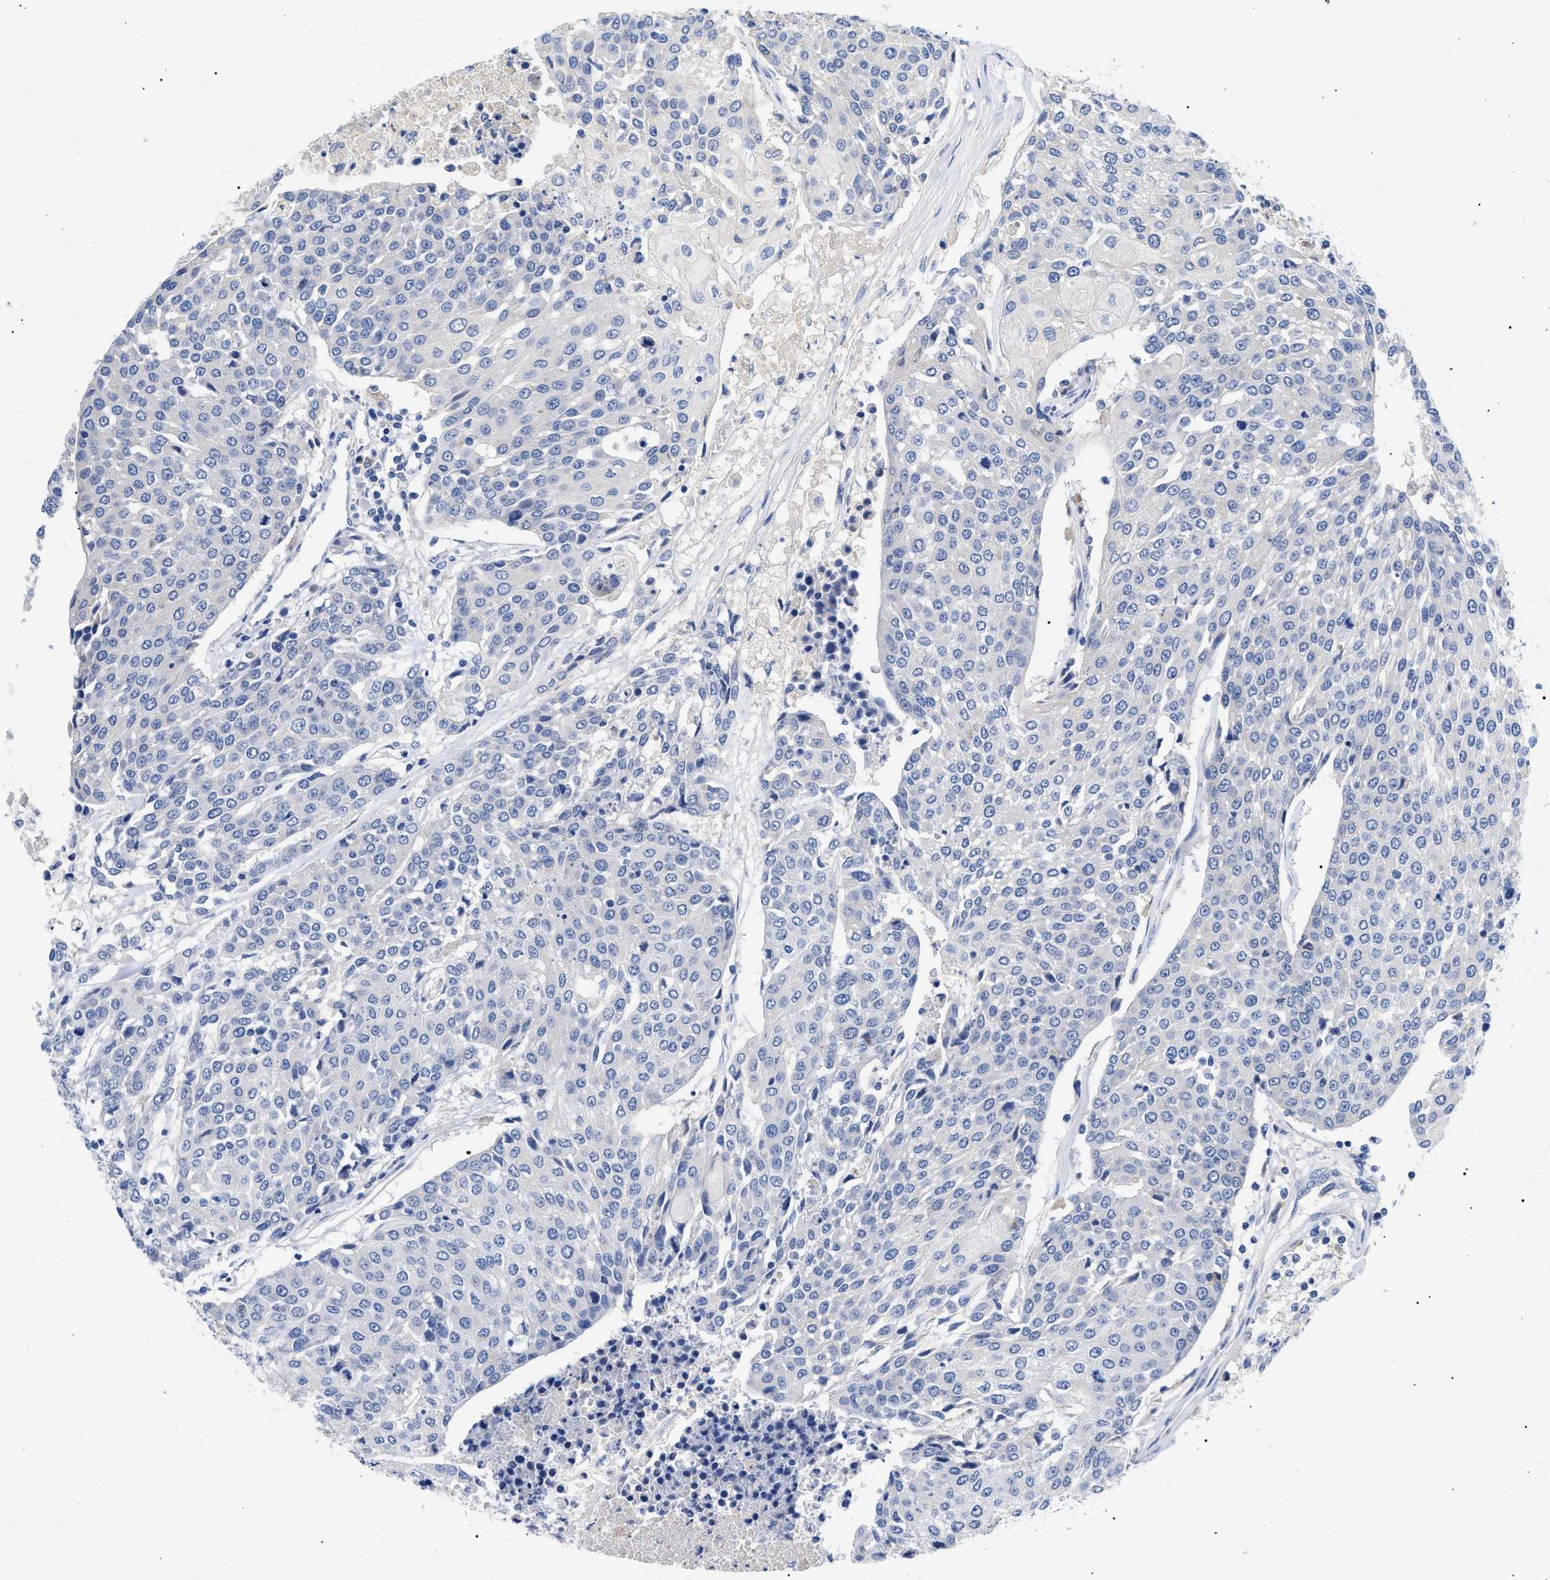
{"staining": {"intensity": "negative", "quantity": "none", "location": "none"}, "tissue": "urothelial cancer", "cell_type": "Tumor cells", "image_type": "cancer", "snomed": [{"axis": "morphology", "description": "Urothelial carcinoma, High grade"}, {"axis": "topography", "description": "Urinary bladder"}], "caption": "Histopathology image shows no significant protein positivity in tumor cells of urothelial cancer.", "gene": "ACKR1", "patient": {"sex": "female", "age": 85}}